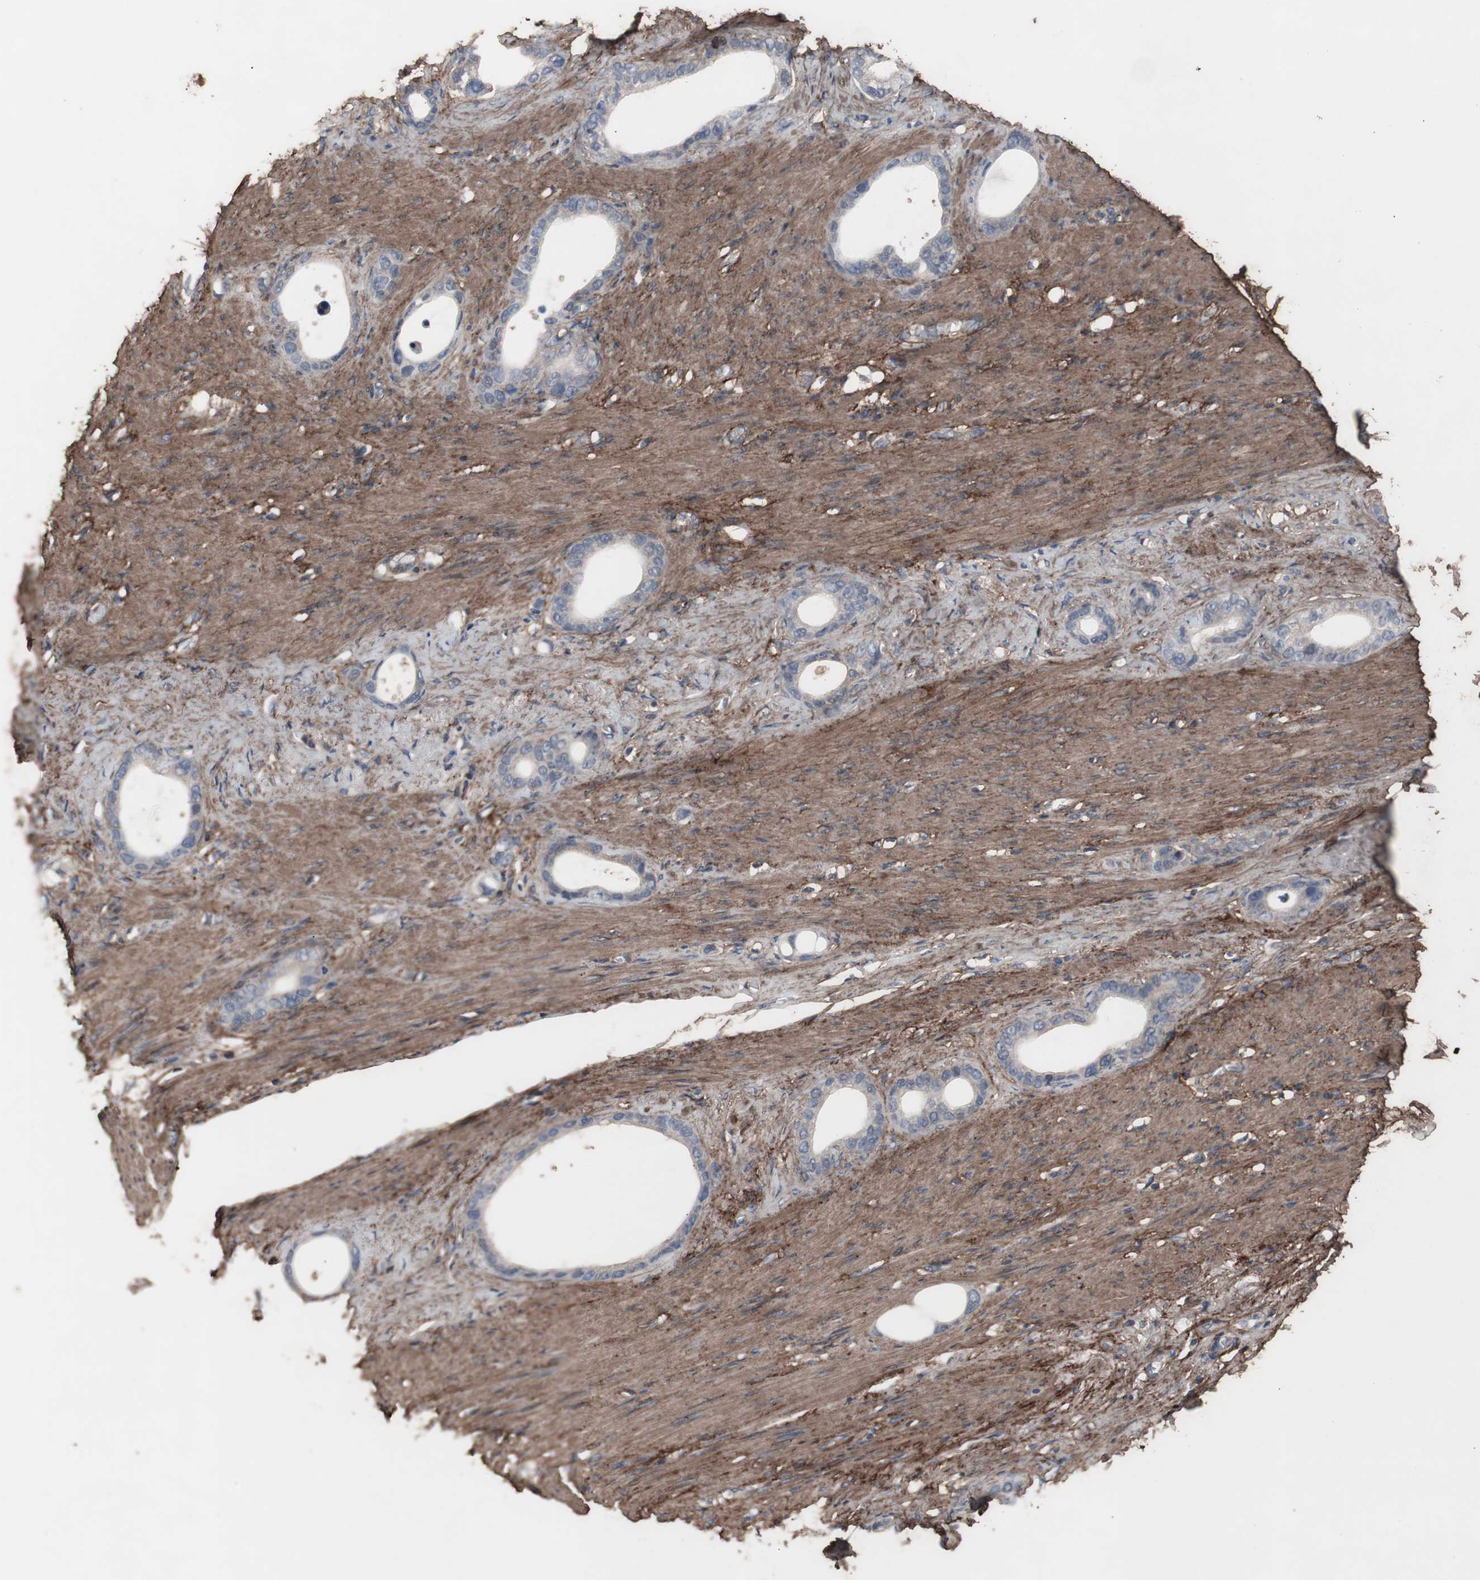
{"staining": {"intensity": "negative", "quantity": "none", "location": "none"}, "tissue": "stomach cancer", "cell_type": "Tumor cells", "image_type": "cancer", "snomed": [{"axis": "morphology", "description": "Adenocarcinoma, NOS"}, {"axis": "topography", "description": "Stomach"}], "caption": "Immunohistochemistry (IHC) of adenocarcinoma (stomach) shows no staining in tumor cells. (Brightfield microscopy of DAB (3,3'-diaminobenzidine) IHC at high magnification).", "gene": "COL6A2", "patient": {"sex": "female", "age": 75}}